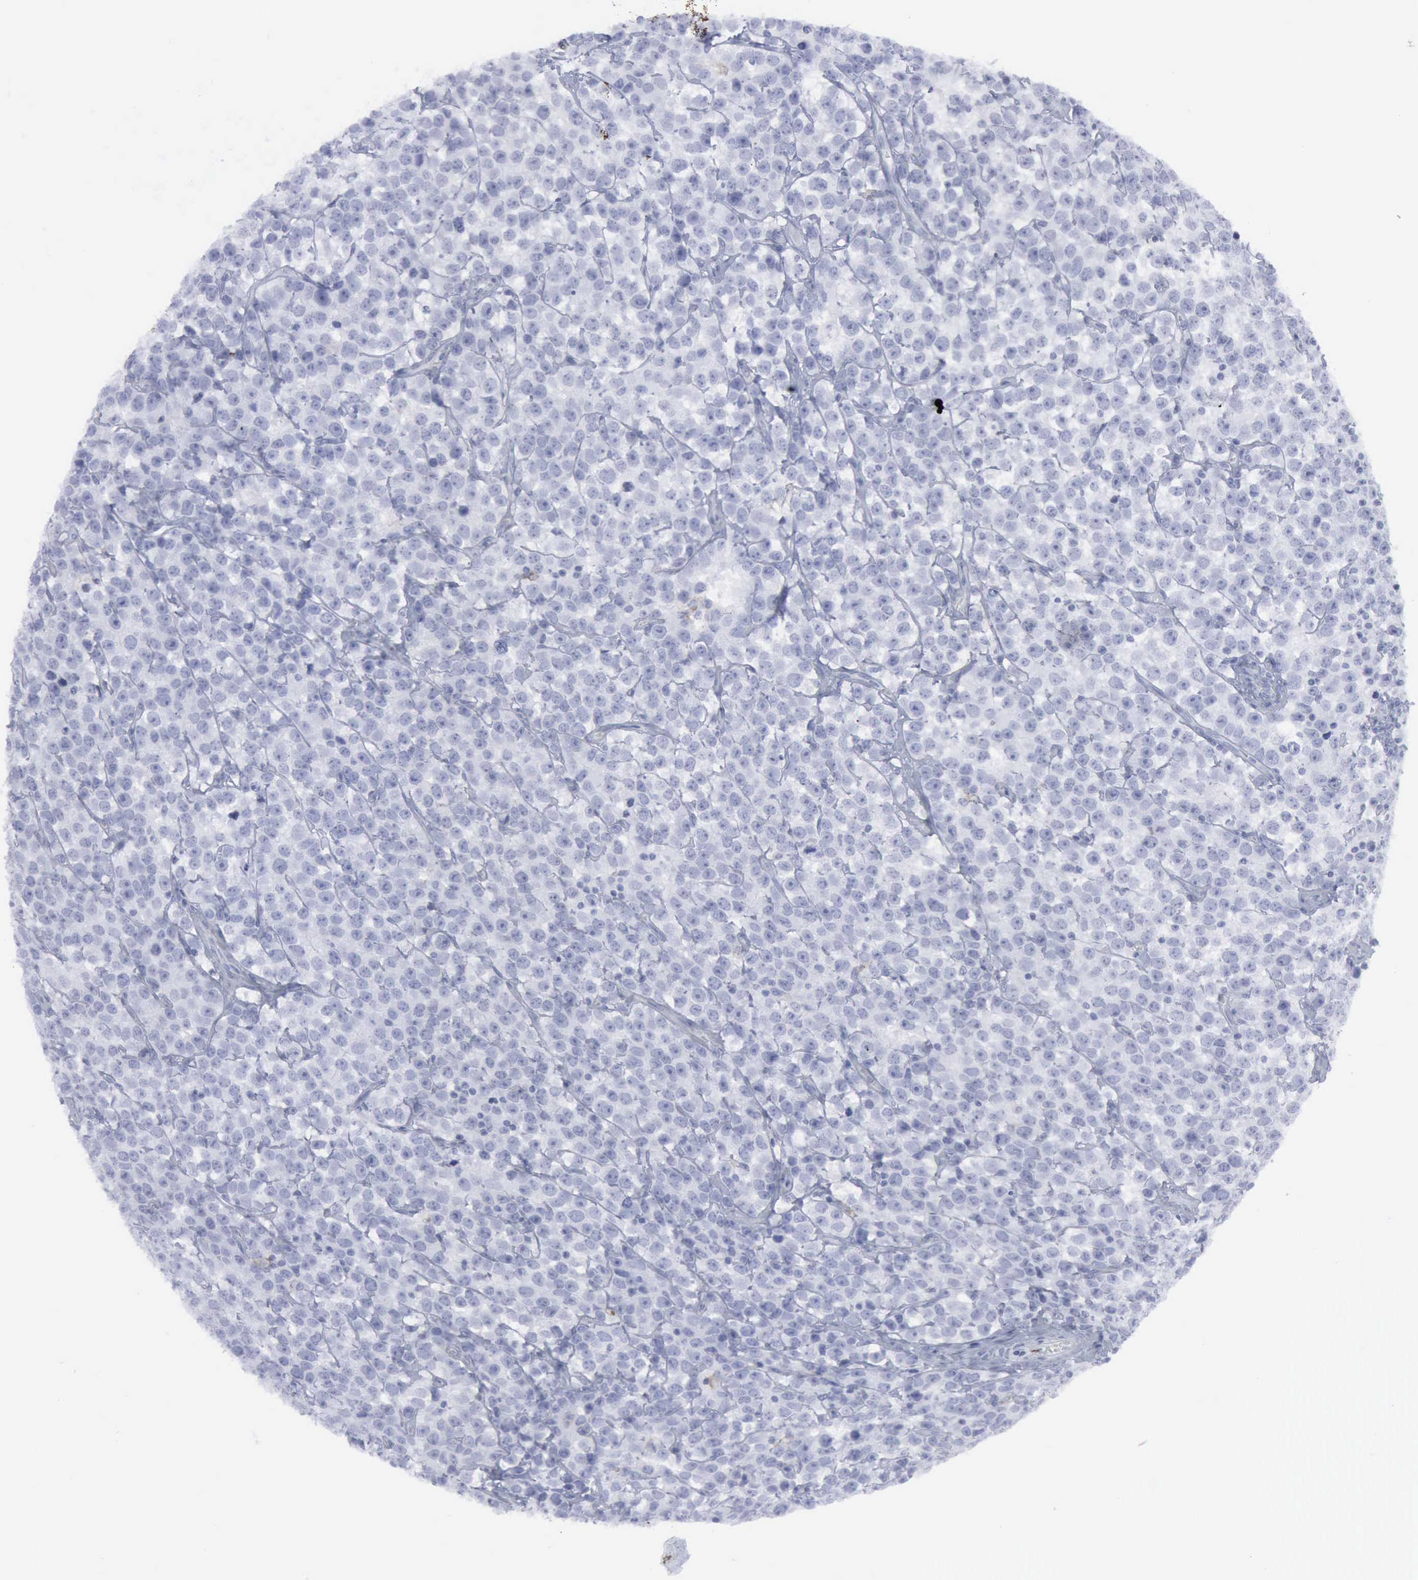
{"staining": {"intensity": "negative", "quantity": "none", "location": "none"}, "tissue": "testis cancer", "cell_type": "Tumor cells", "image_type": "cancer", "snomed": [{"axis": "morphology", "description": "Seminoma, NOS"}, {"axis": "topography", "description": "Testis"}], "caption": "This is an immunohistochemistry histopathology image of human testis cancer. There is no staining in tumor cells.", "gene": "VCAM1", "patient": {"sex": "male", "age": 25}}